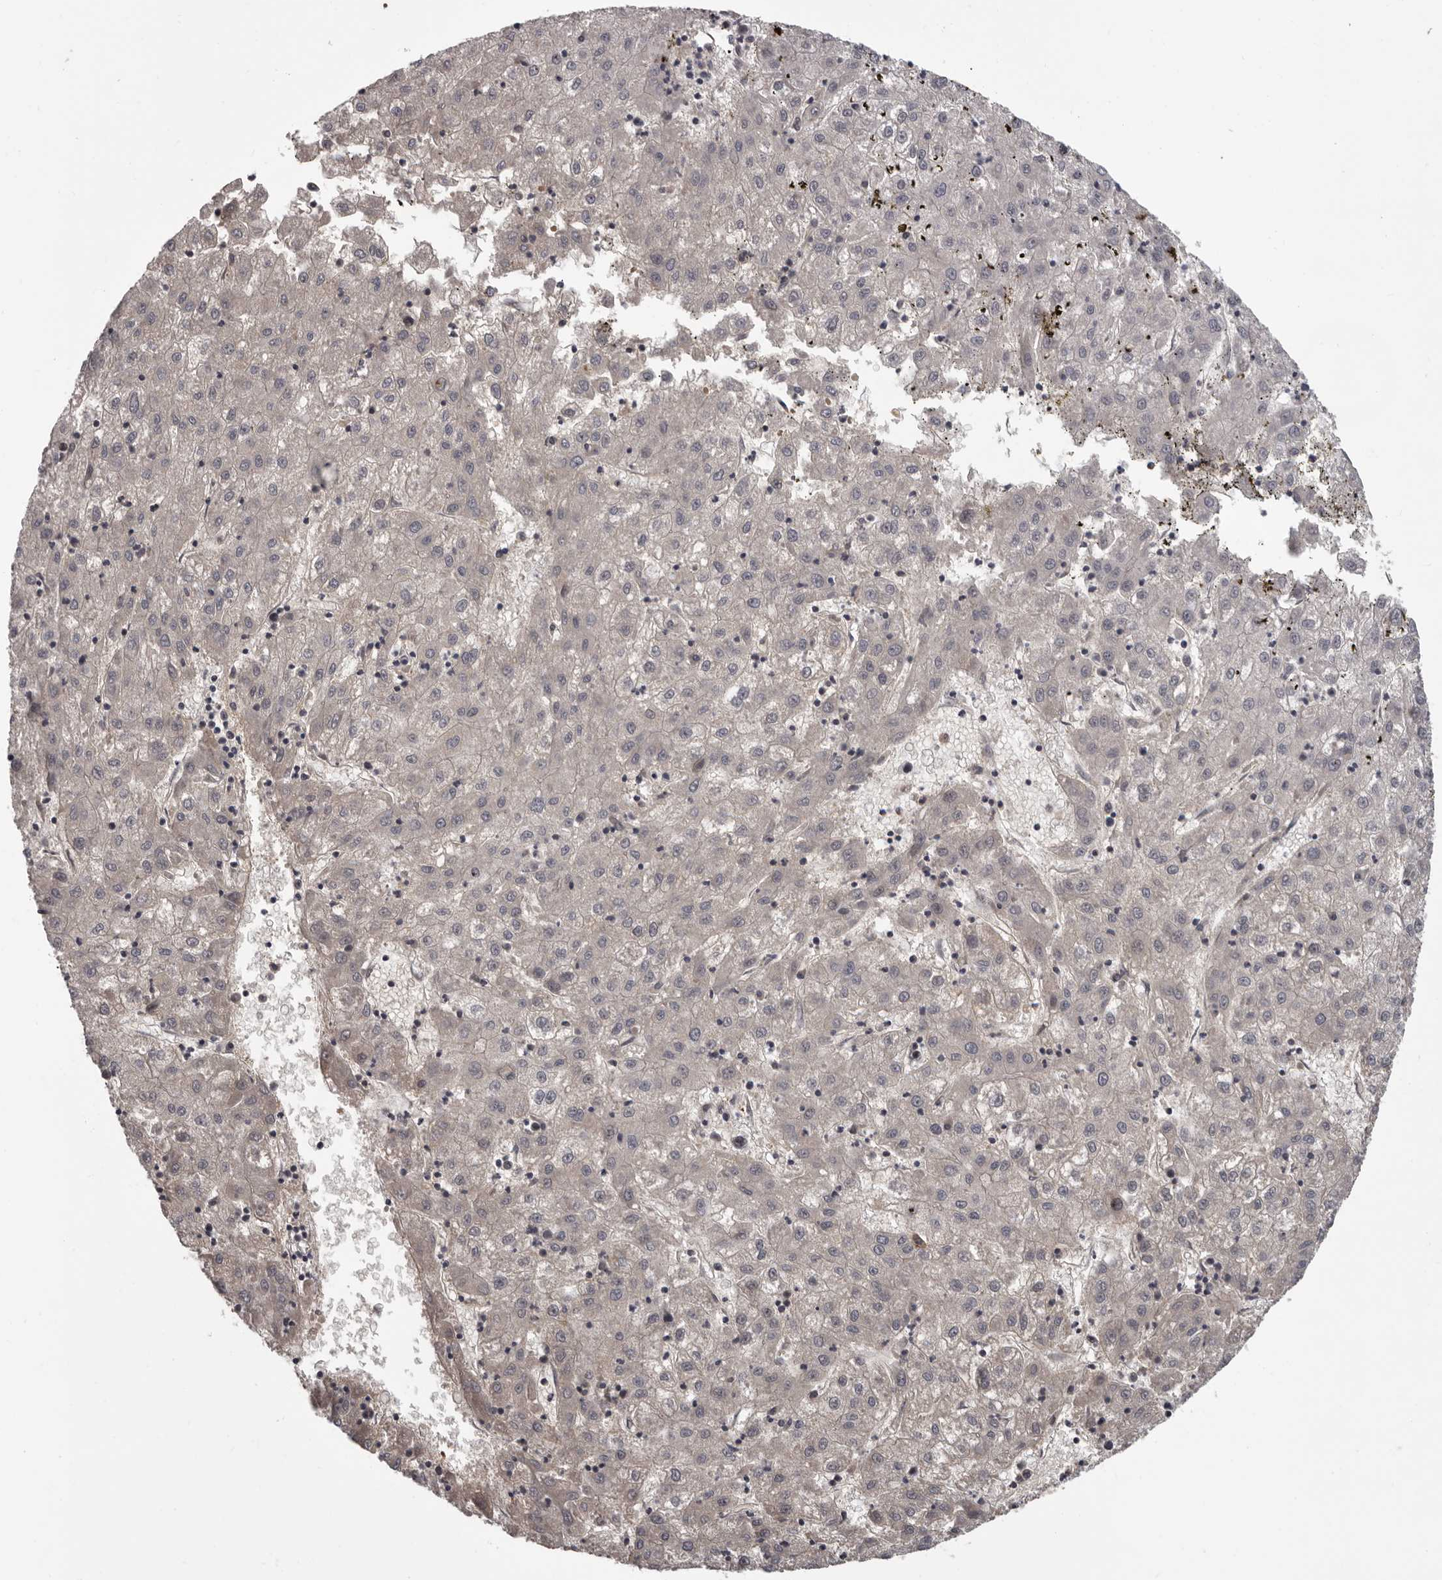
{"staining": {"intensity": "weak", "quantity": "<25%", "location": "cytoplasmic/membranous"}, "tissue": "liver cancer", "cell_type": "Tumor cells", "image_type": "cancer", "snomed": [{"axis": "morphology", "description": "Carcinoma, Hepatocellular, NOS"}, {"axis": "topography", "description": "Liver"}], "caption": "This image is of liver cancer (hepatocellular carcinoma) stained with immunohistochemistry to label a protein in brown with the nuclei are counter-stained blue. There is no staining in tumor cells.", "gene": "FGFR4", "patient": {"sex": "male", "age": 72}}